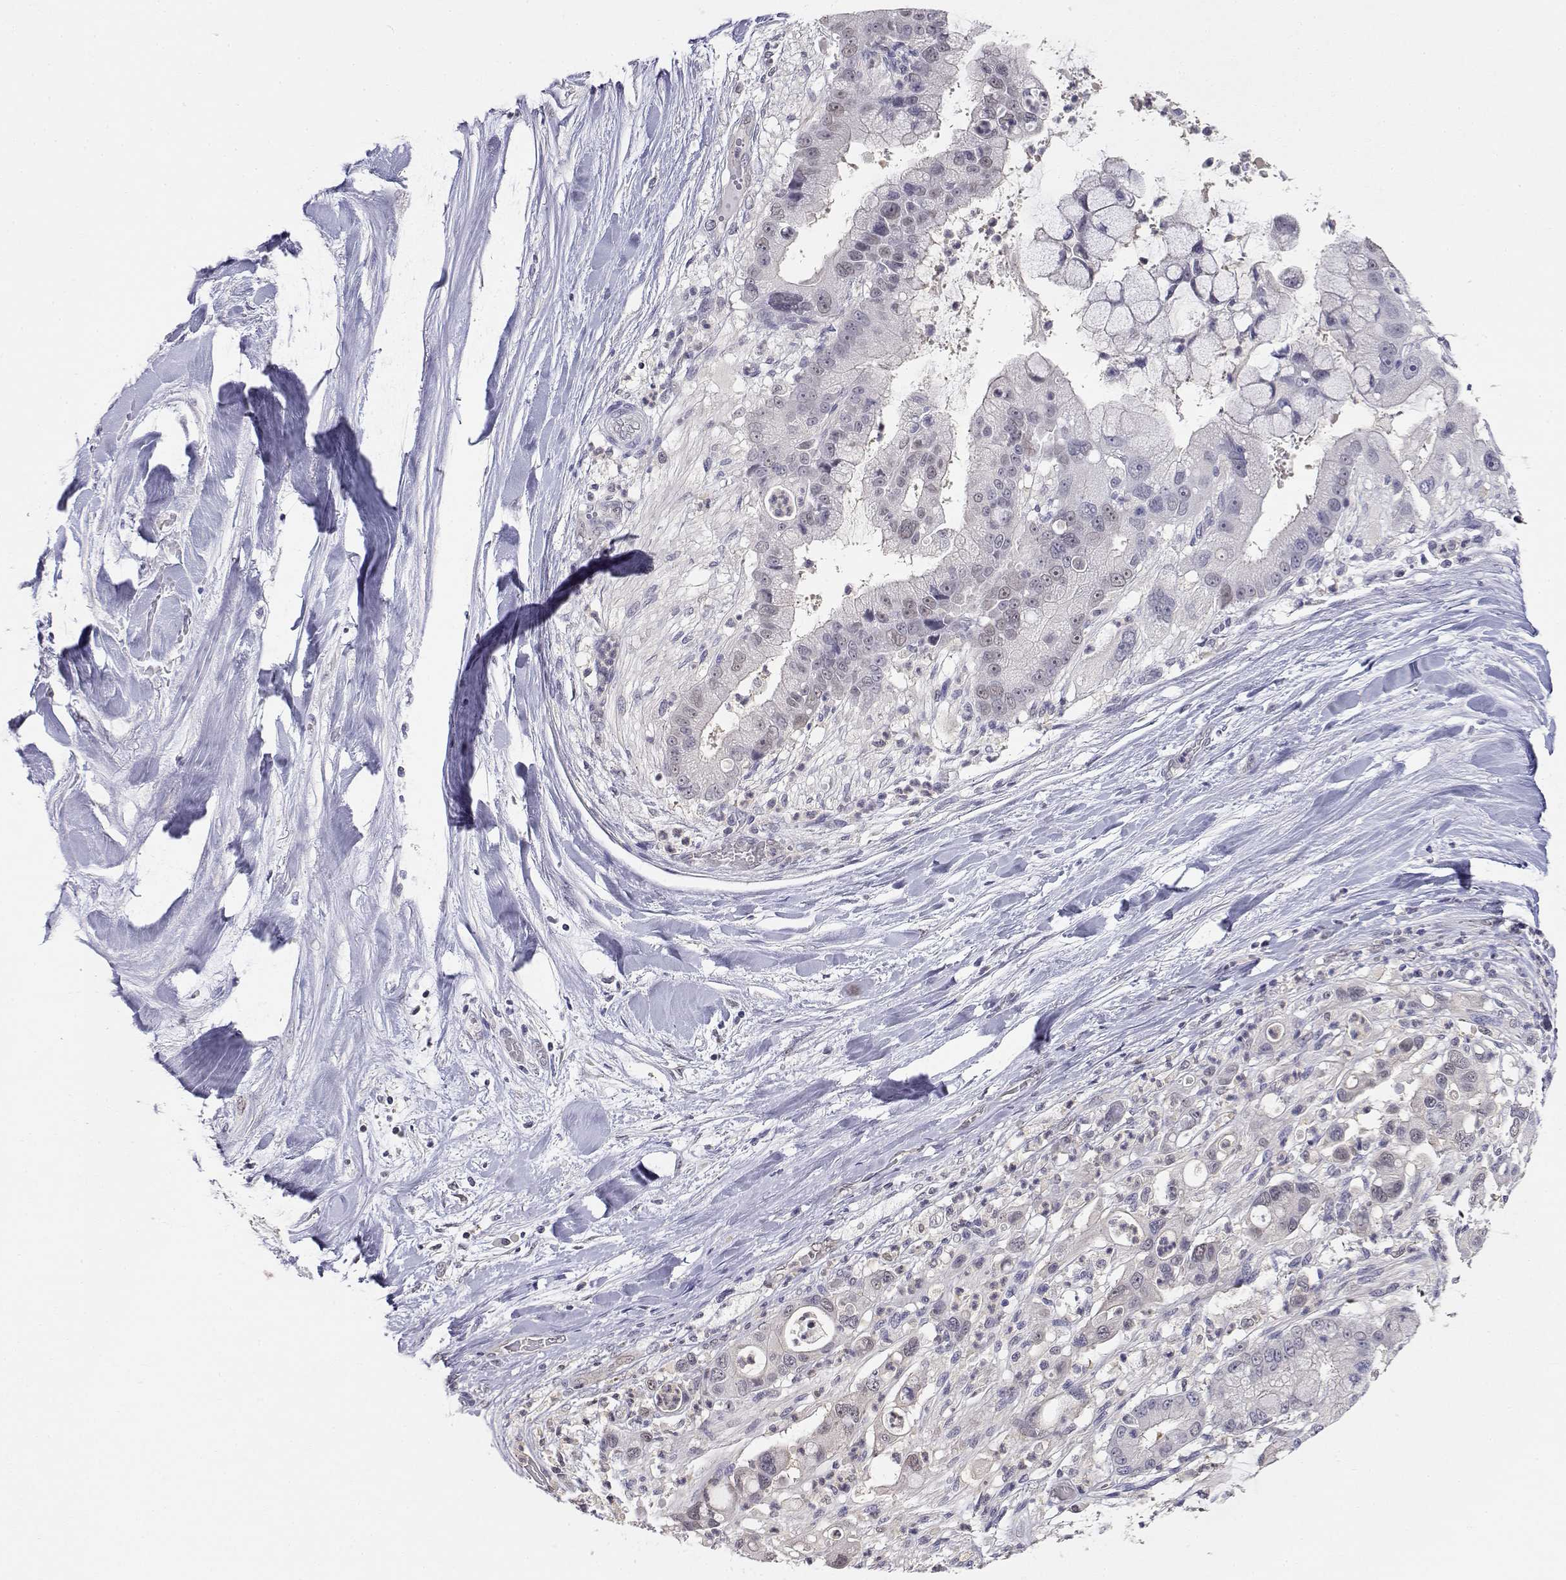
{"staining": {"intensity": "negative", "quantity": "none", "location": "none"}, "tissue": "liver cancer", "cell_type": "Tumor cells", "image_type": "cancer", "snomed": [{"axis": "morphology", "description": "Cholangiocarcinoma"}, {"axis": "topography", "description": "Liver"}], "caption": "Tumor cells show no significant protein expression in cholangiocarcinoma (liver).", "gene": "ADA", "patient": {"sex": "female", "age": 54}}